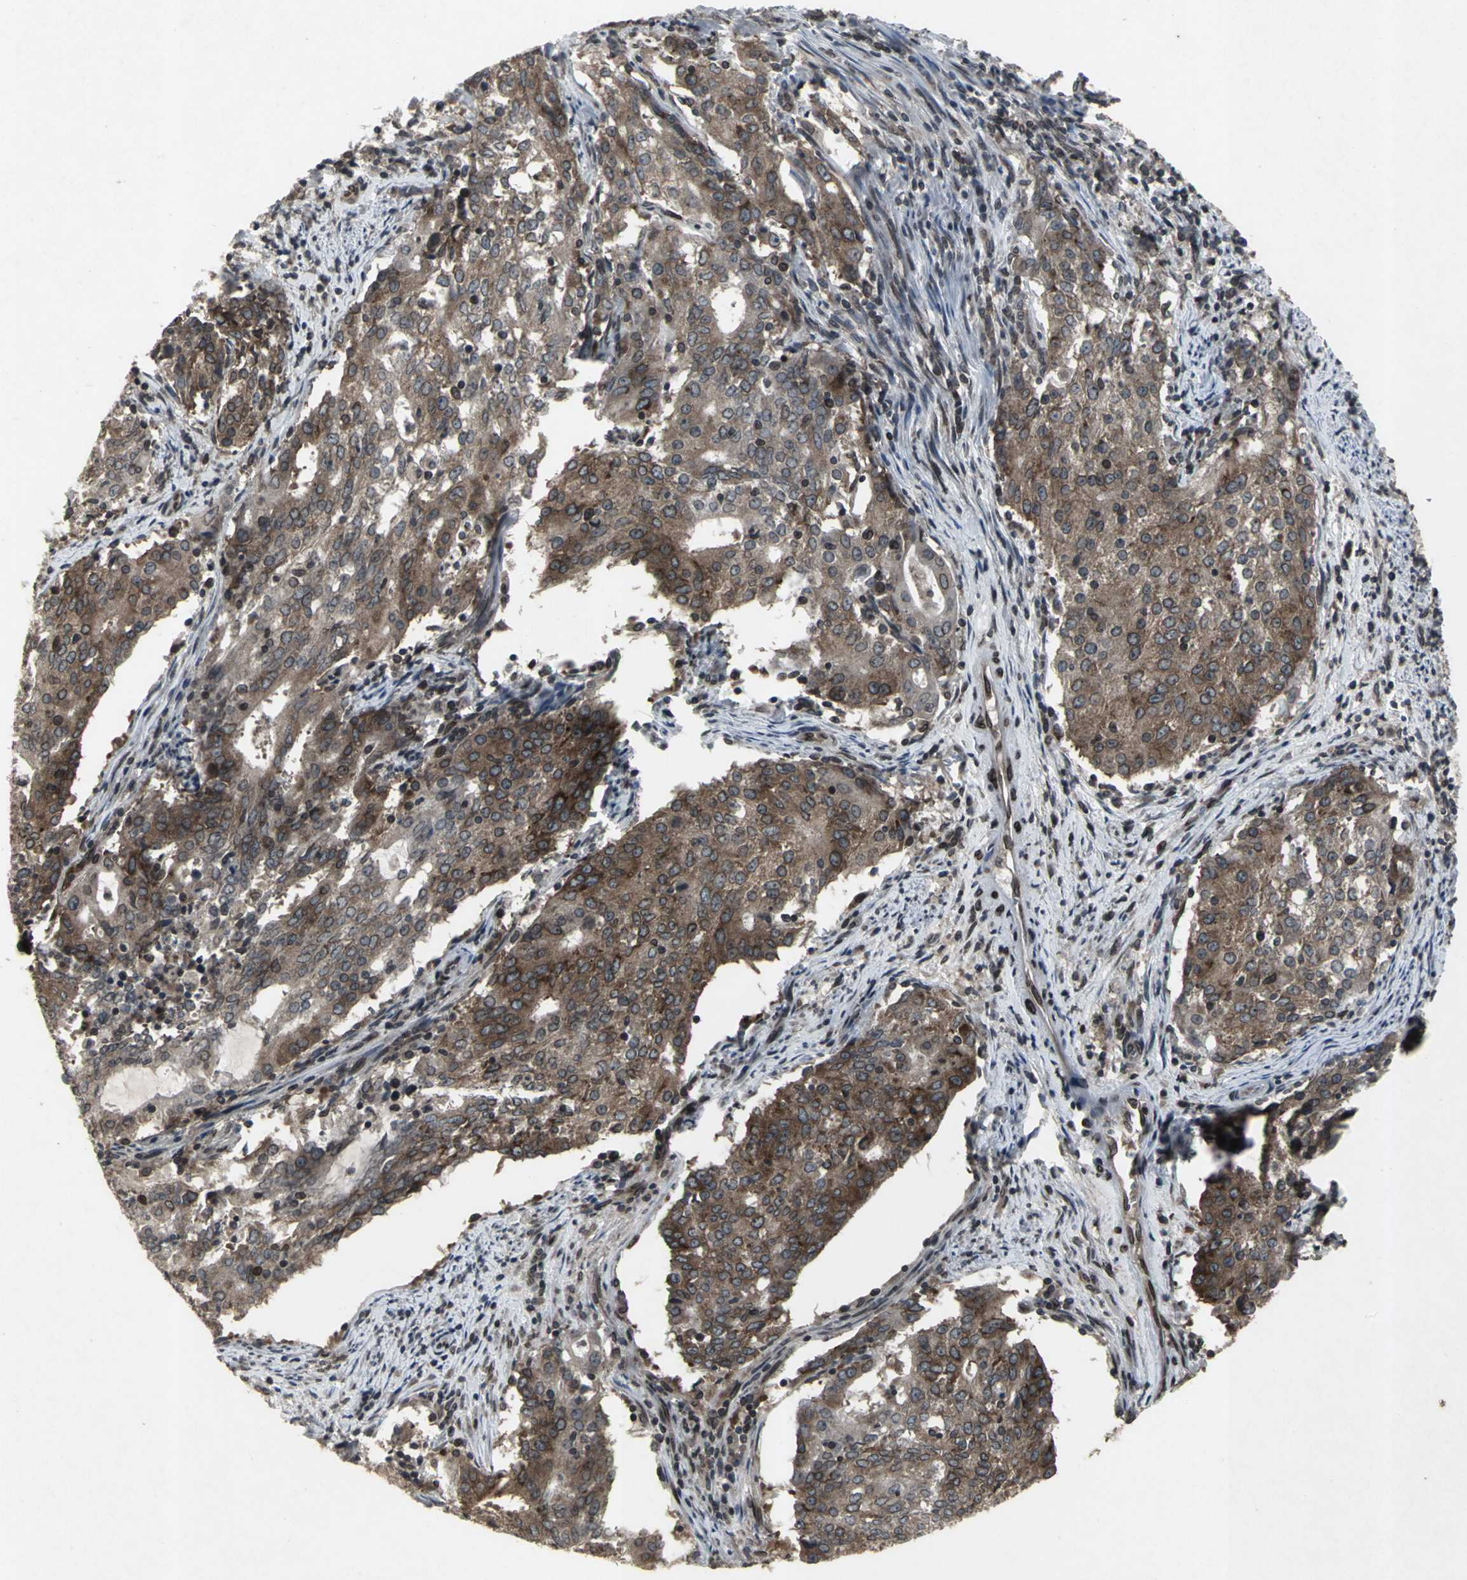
{"staining": {"intensity": "moderate", "quantity": ">75%", "location": "cytoplasmic/membranous"}, "tissue": "cervical cancer", "cell_type": "Tumor cells", "image_type": "cancer", "snomed": [{"axis": "morphology", "description": "Adenocarcinoma, NOS"}, {"axis": "topography", "description": "Cervix"}], "caption": "Cervical cancer tissue shows moderate cytoplasmic/membranous staining in approximately >75% of tumor cells, visualized by immunohistochemistry.", "gene": "SH2B3", "patient": {"sex": "female", "age": 44}}